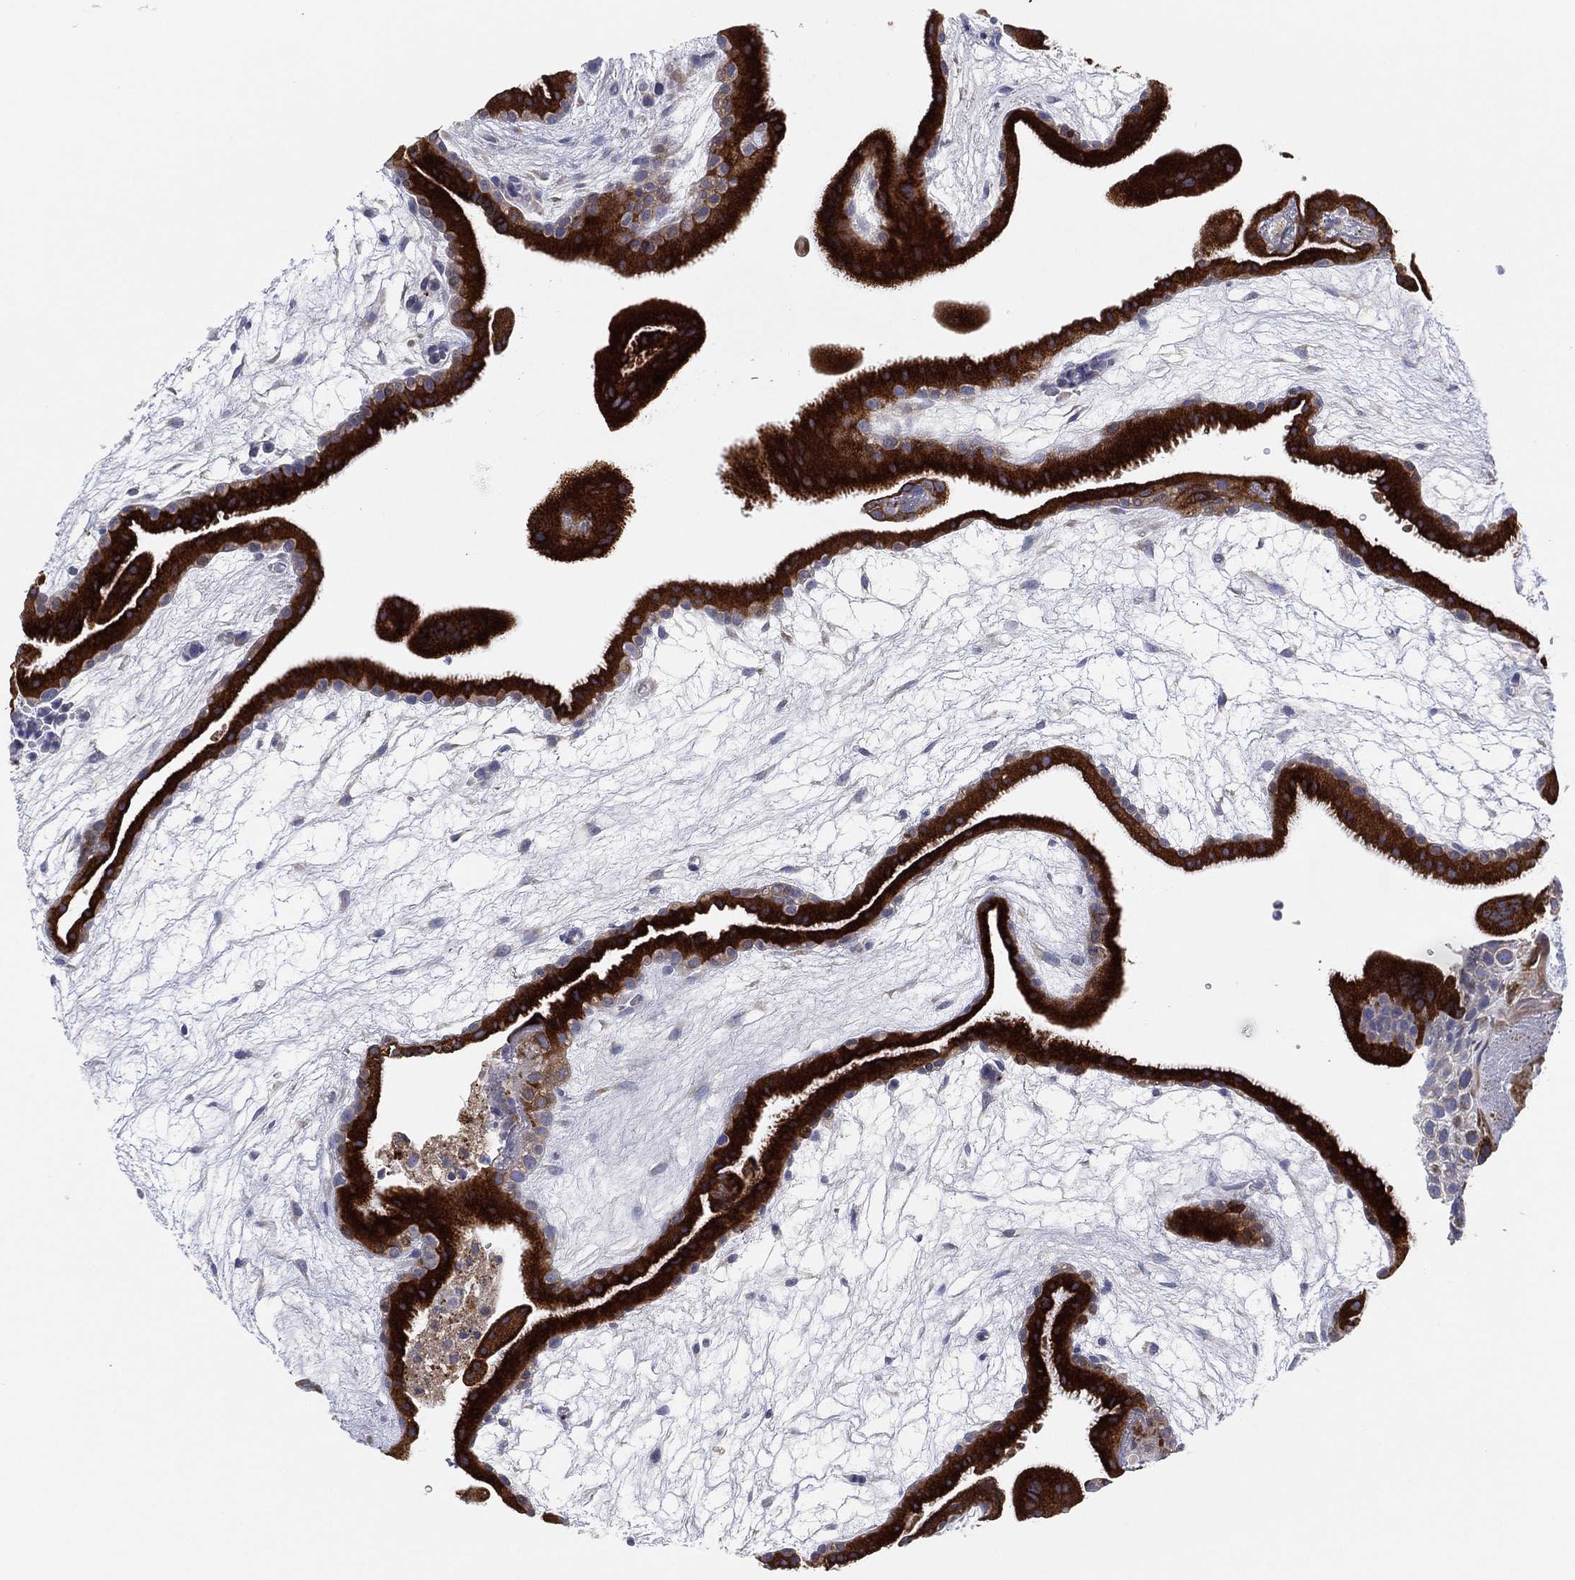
{"staining": {"intensity": "strong", "quantity": ">75%", "location": "cytoplasmic/membranous"}, "tissue": "placenta", "cell_type": "Trophoblastic cells", "image_type": "normal", "snomed": [{"axis": "morphology", "description": "Normal tissue, NOS"}, {"axis": "topography", "description": "Placenta"}], "caption": "This histopathology image reveals normal placenta stained with immunohistochemistry to label a protein in brown. The cytoplasmic/membranous of trophoblastic cells show strong positivity for the protein. Nuclei are counter-stained blue.", "gene": "TMEM40", "patient": {"sex": "female", "age": 19}}